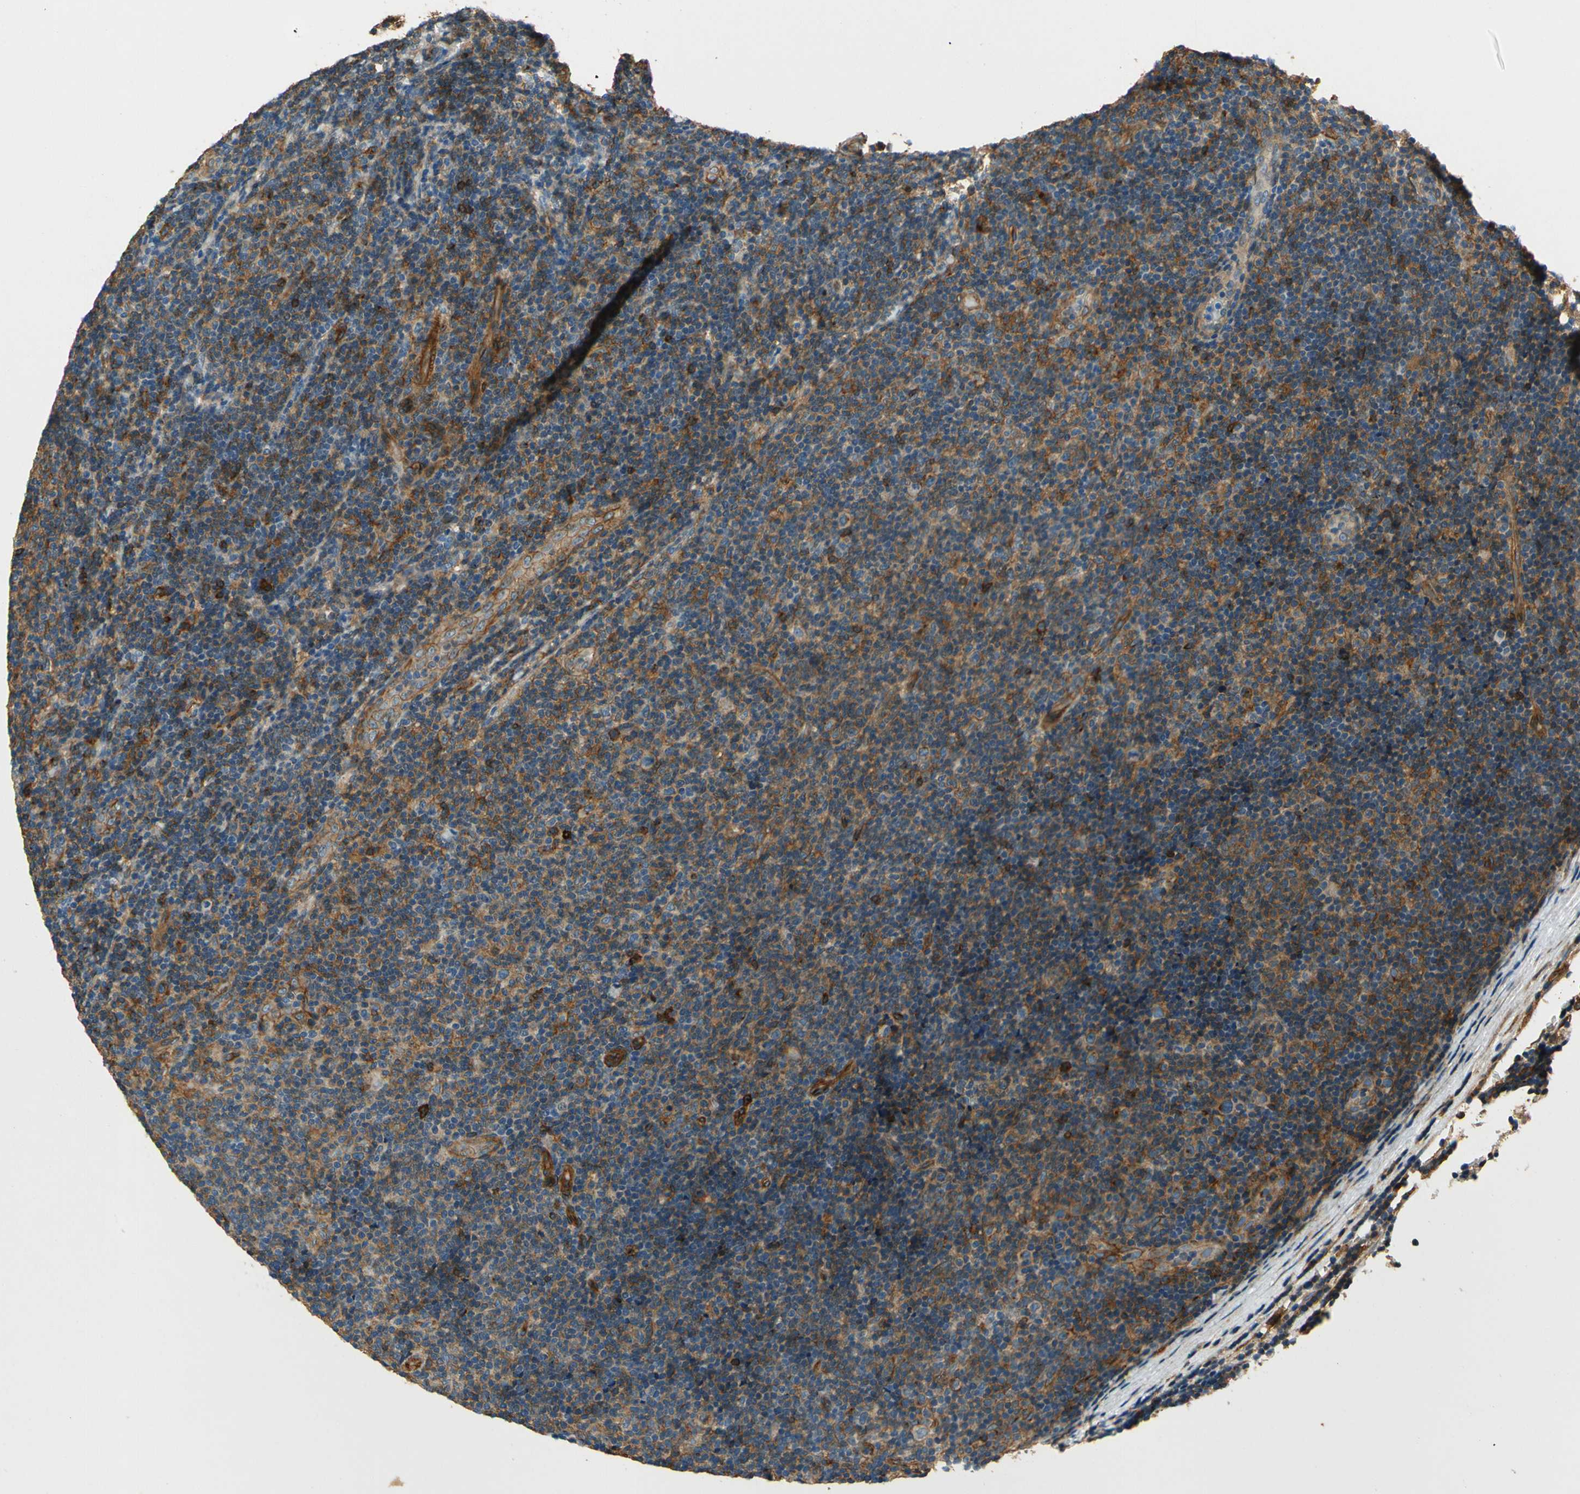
{"staining": {"intensity": "moderate", "quantity": "25%-75%", "location": "cytoplasmic/membranous"}, "tissue": "lymphoma", "cell_type": "Tumor cells", "image_type": "cancer", "snomed": [{"axis": "morphology", "description": "Malignant lymphoma, non-Hodgkin's type, Low grade"}, {"axis": "topography", "description": "Lymph node"}], "caption": "Human malignant lymphoma, non-Hodgkin's type (low-grade) stained for a protein (brown) shows moderate cytoplasmic/membranous positive positivity in approximately 25%-75% of tumor cells.", "gene": "ENTPD1", "patient": {"sex": "male", "age": 83}}